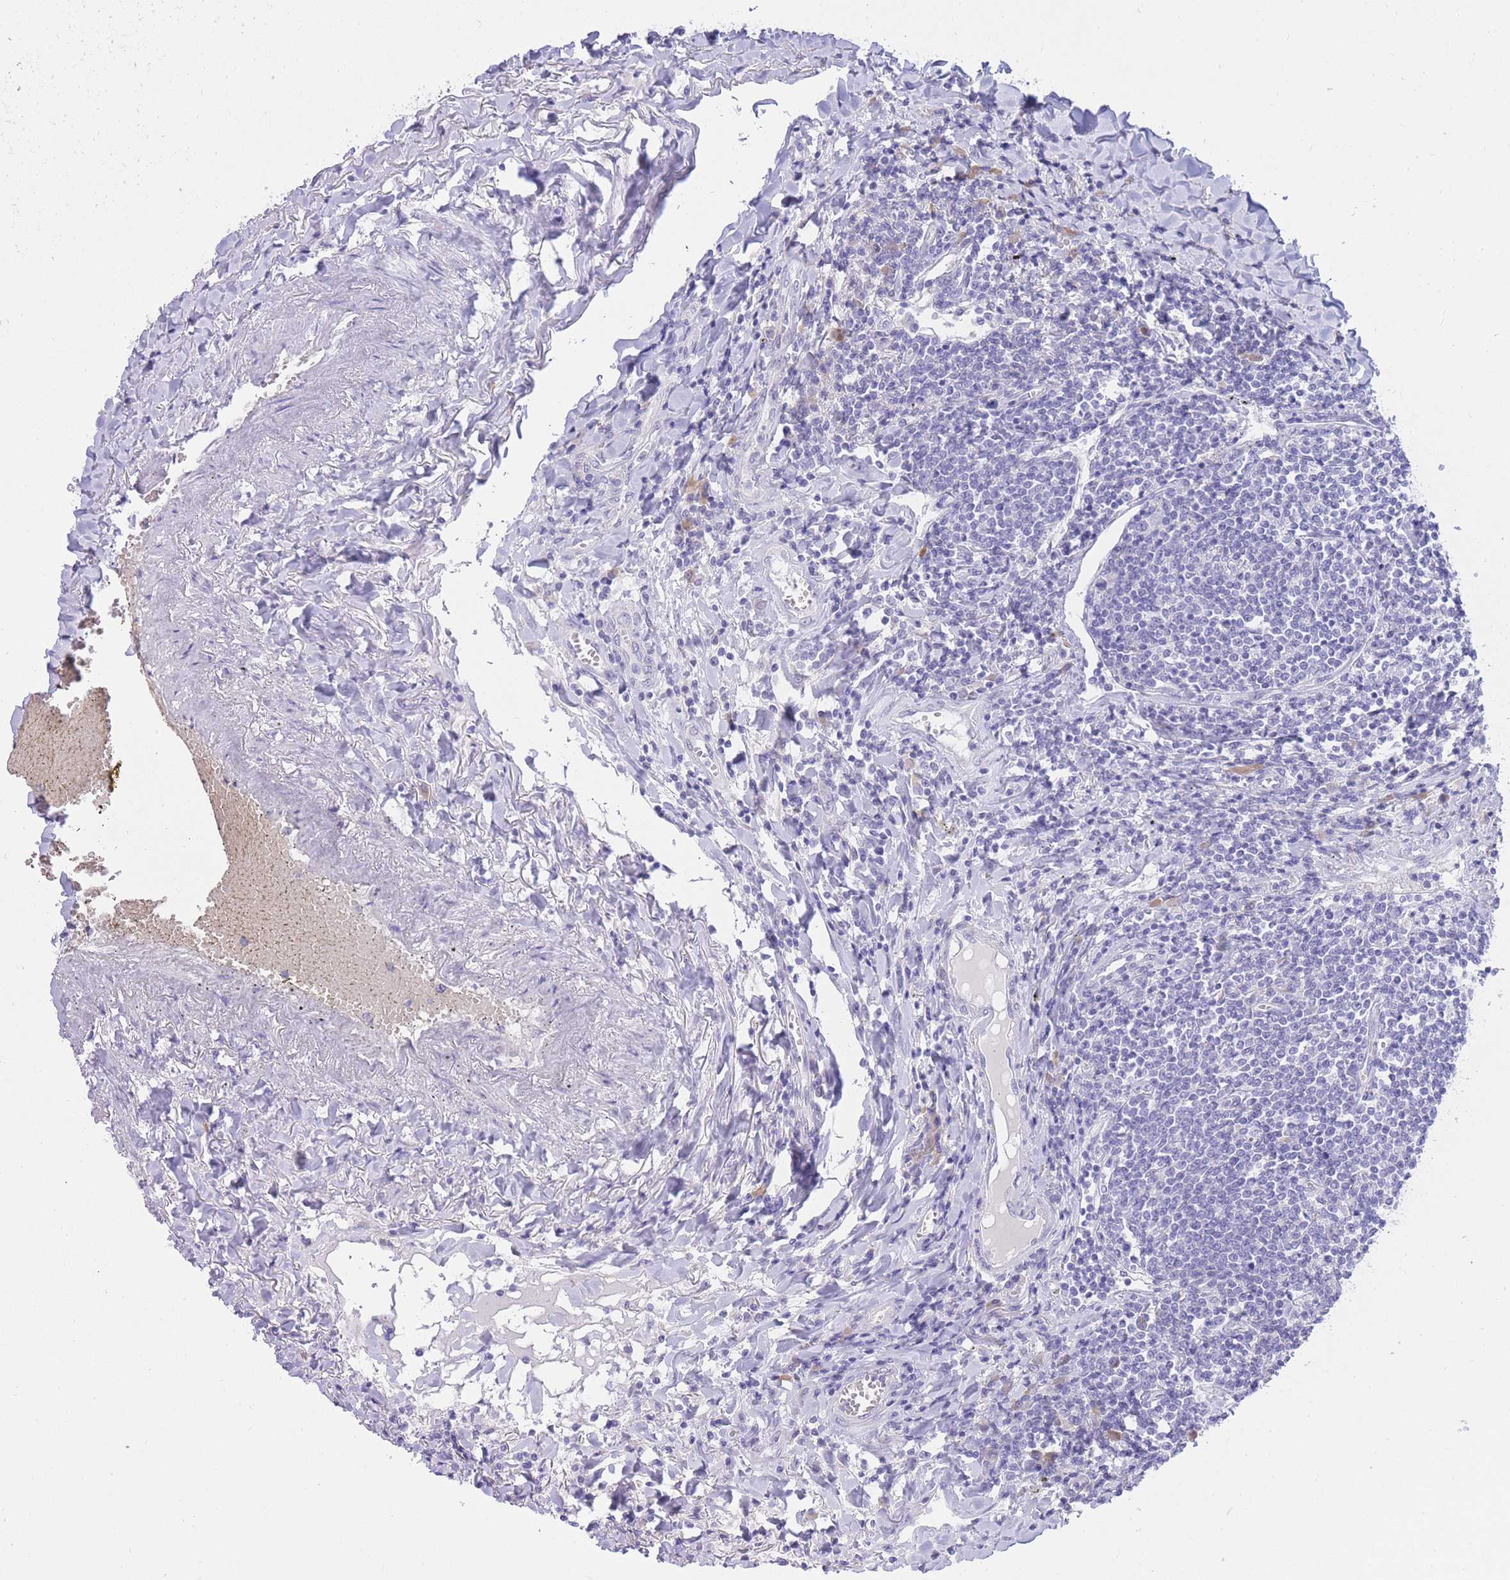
{"staining": {"intensity": "negative", "quantity": "none", "location": "none"}, "tissue": "lymphoma", "cell_type": "Tumor cells", "image_type": "cancer", "snomed": [{"axis": "morphology", "description": "Malignant lymphoma, non-Hodgkin's type, Low grade"}, {"axis": "topography", "description": "Lung"}], "caption": "High power microscopy image of an immunohistochemistry (IHC) micrograph of lymphoma, revealing no significant positivity in tumor cells.", "gene": "SSUH2", "patient": {"sex": "female", "age": 71}}